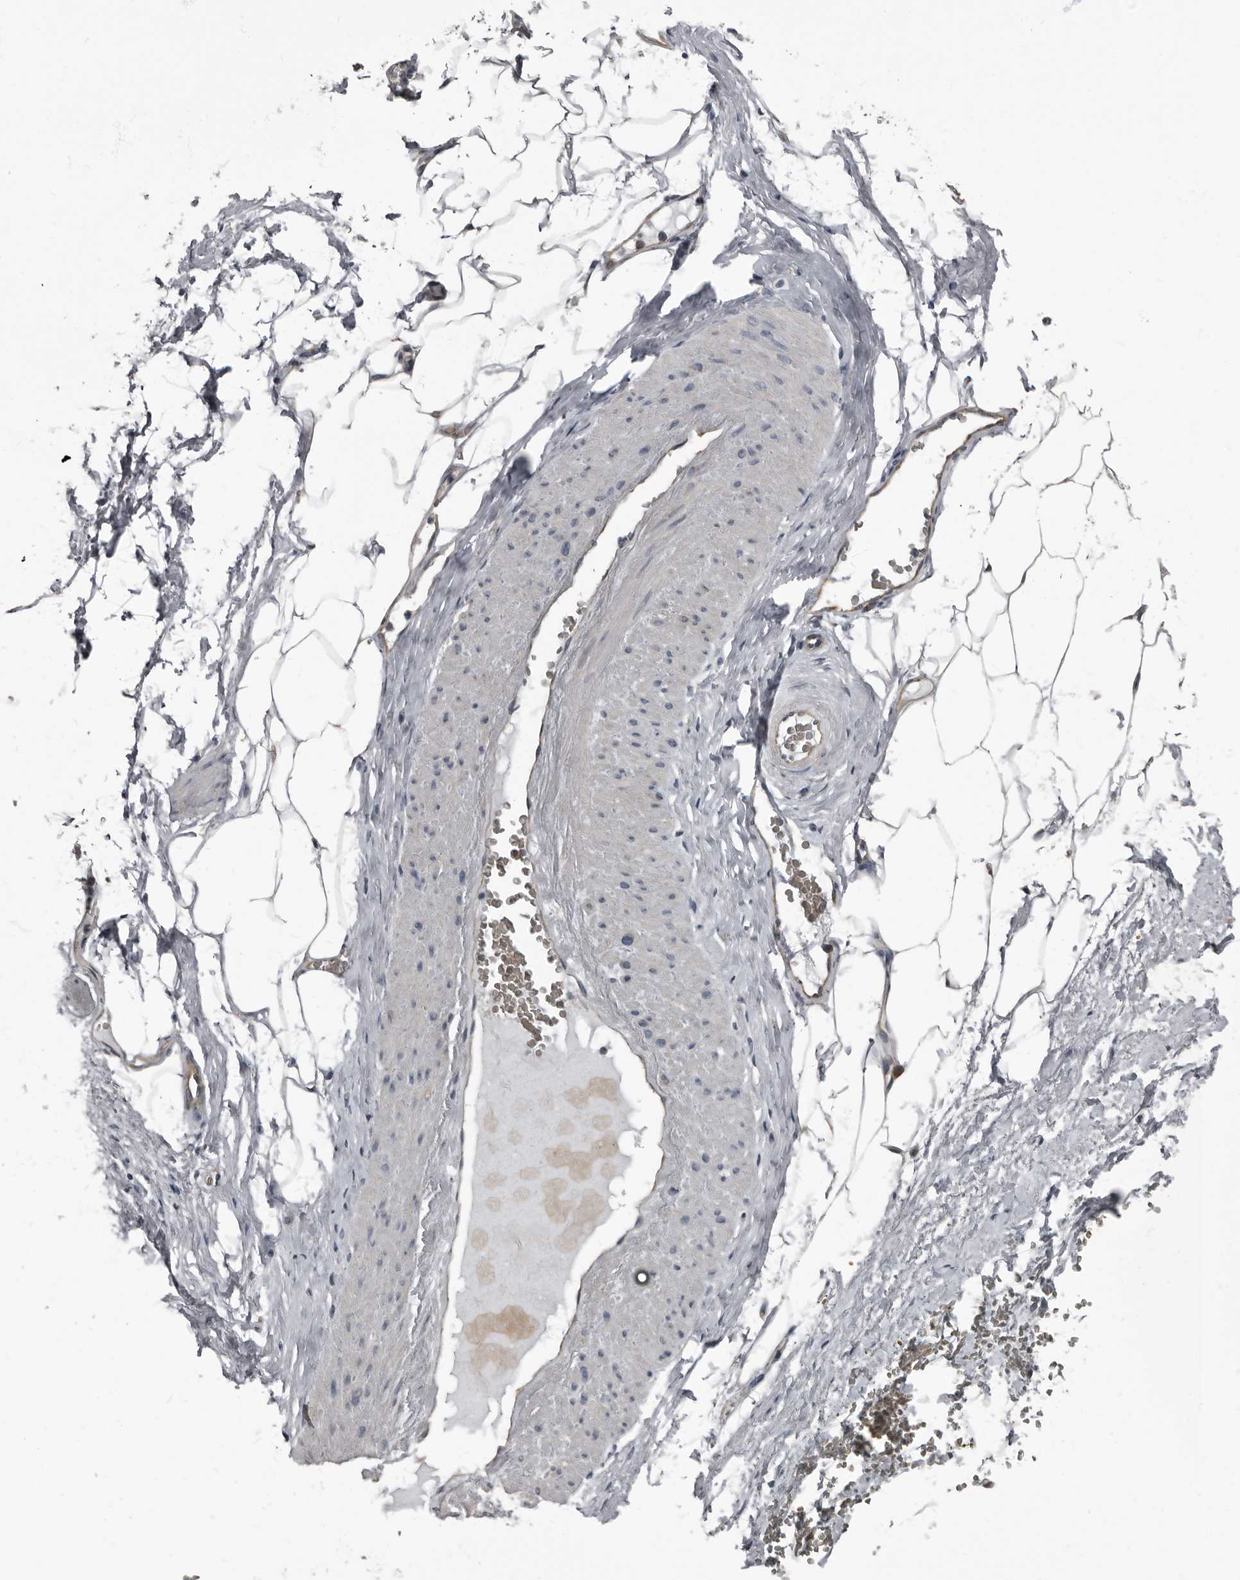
{"staining": {"intensity": "weak", "quantity": "<25%", "location": "cytoplasmic/membranous"}, "tissue": "adipose tissue", "cell_type": "Adipocytes", "image_type": "normal", "snomed": [{"axis": "morphology", "description": "Normal tissue, NOS"}, {"axis": "morphology", "description": "Adenocarcinoma, Low grade"}, {"axis": "topography", "description": "Prostate"}, {"axis": "topography", "description": "Peripheral nerve tissue"}], "caption": "This image is of unremarkable adipose tissue stained with IHC to label a protein in brown with the nuclei are counter-stained blue. There is no expression in adipocytes. (DAB immunohistochemistry (IHC) with hematoxylin counter stain).", "gene": "TPD52L1", "patient": {"sex": "male", "age": 63}}